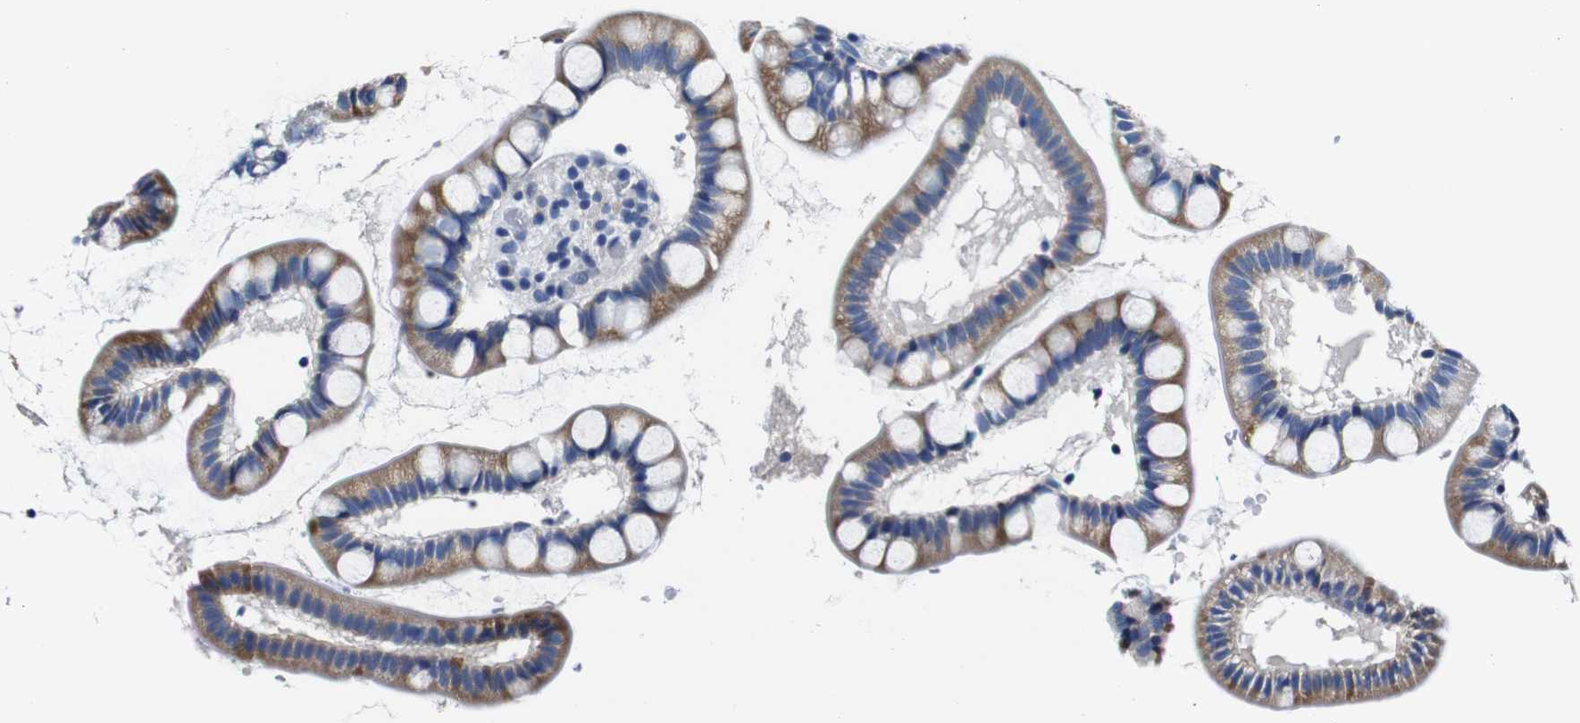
{"staining": {"intensity": "moderate", "quantity": ">75%", "location": "cytoplasmic/membranous"}, "tissue": "small intestine", "cell_type": "Glandular cells", "image_type": "normal", "snomed": [{"axis": "morphology", "description": "Normal tissue, NOS"}, {"axis": "topography", "description": "Small intestine"}], "caption": "Protein staining reveals moderate cytoplasmic/membranous expression in approximately >75% of glandular cells in unremarkable small intestine.", "gene": "SNX19", "patient": {"sex": "female", "age": 84}}